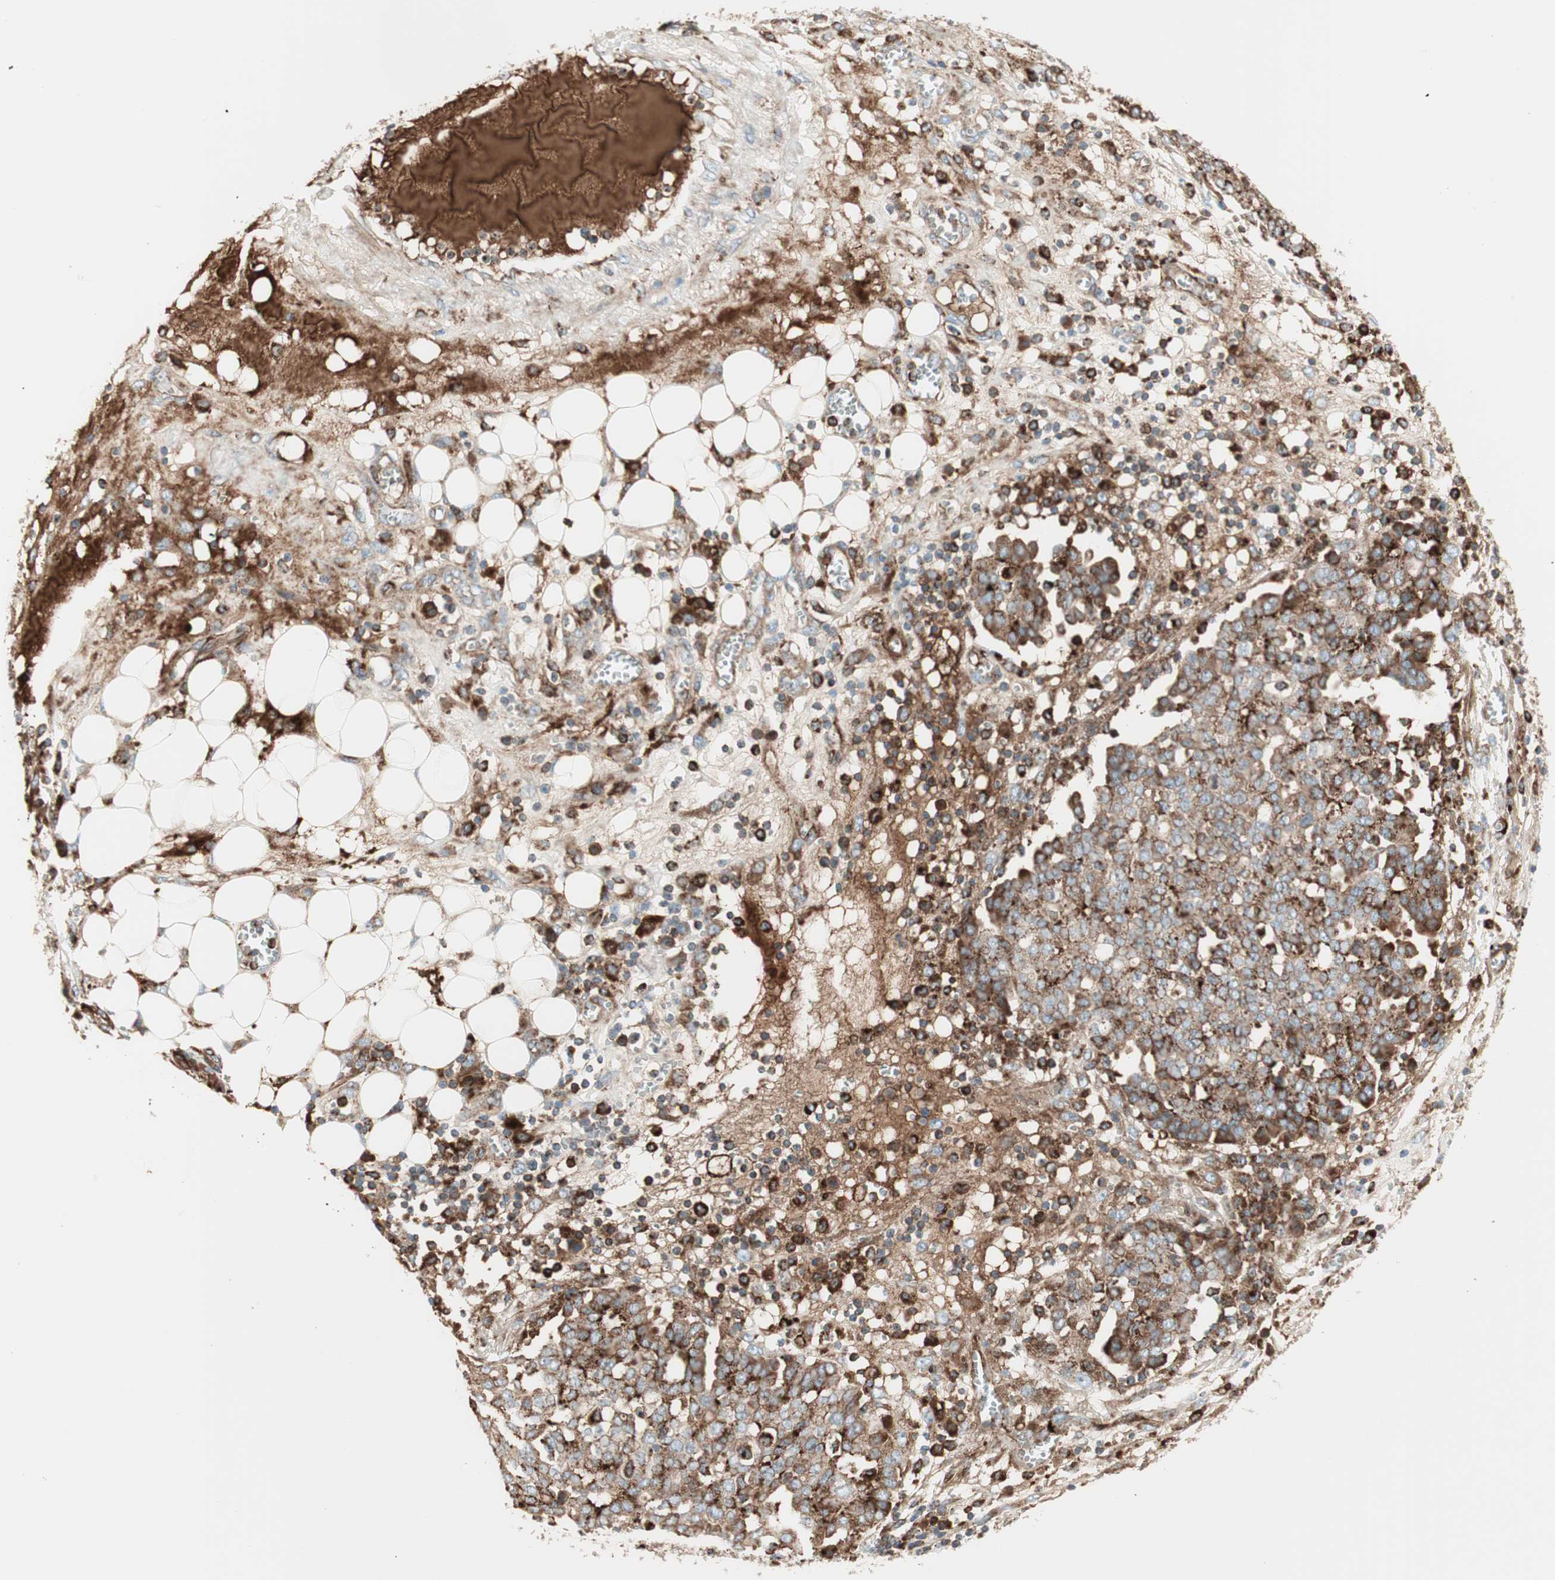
{"staining": {"intensity": "moderate", "quantity": "<25%", "location": "cytoplasmic/membranous"}, "tissue": "ovarian cancer", "cell_type": "Tumor cells", "image_type": "cancer", "snomed": [{"axis": "morphology", "description": "Cystadenocarcinoma, serous, NOS"}, {"axis": "topography", "description": "Soft tissue"}, {"axis": "topography", "description": "Ovary"}], "caption": "Immunohistochemistry (IHC) (DAB) staining of human serous cystadenocarcinoma (ovarian) exhibits moderate cytoplasmic/membranous protein expression in about <25% of tumor cells.", "gene": "ATP6V1G1", "patient": {"sex": "female", "age": 57}}